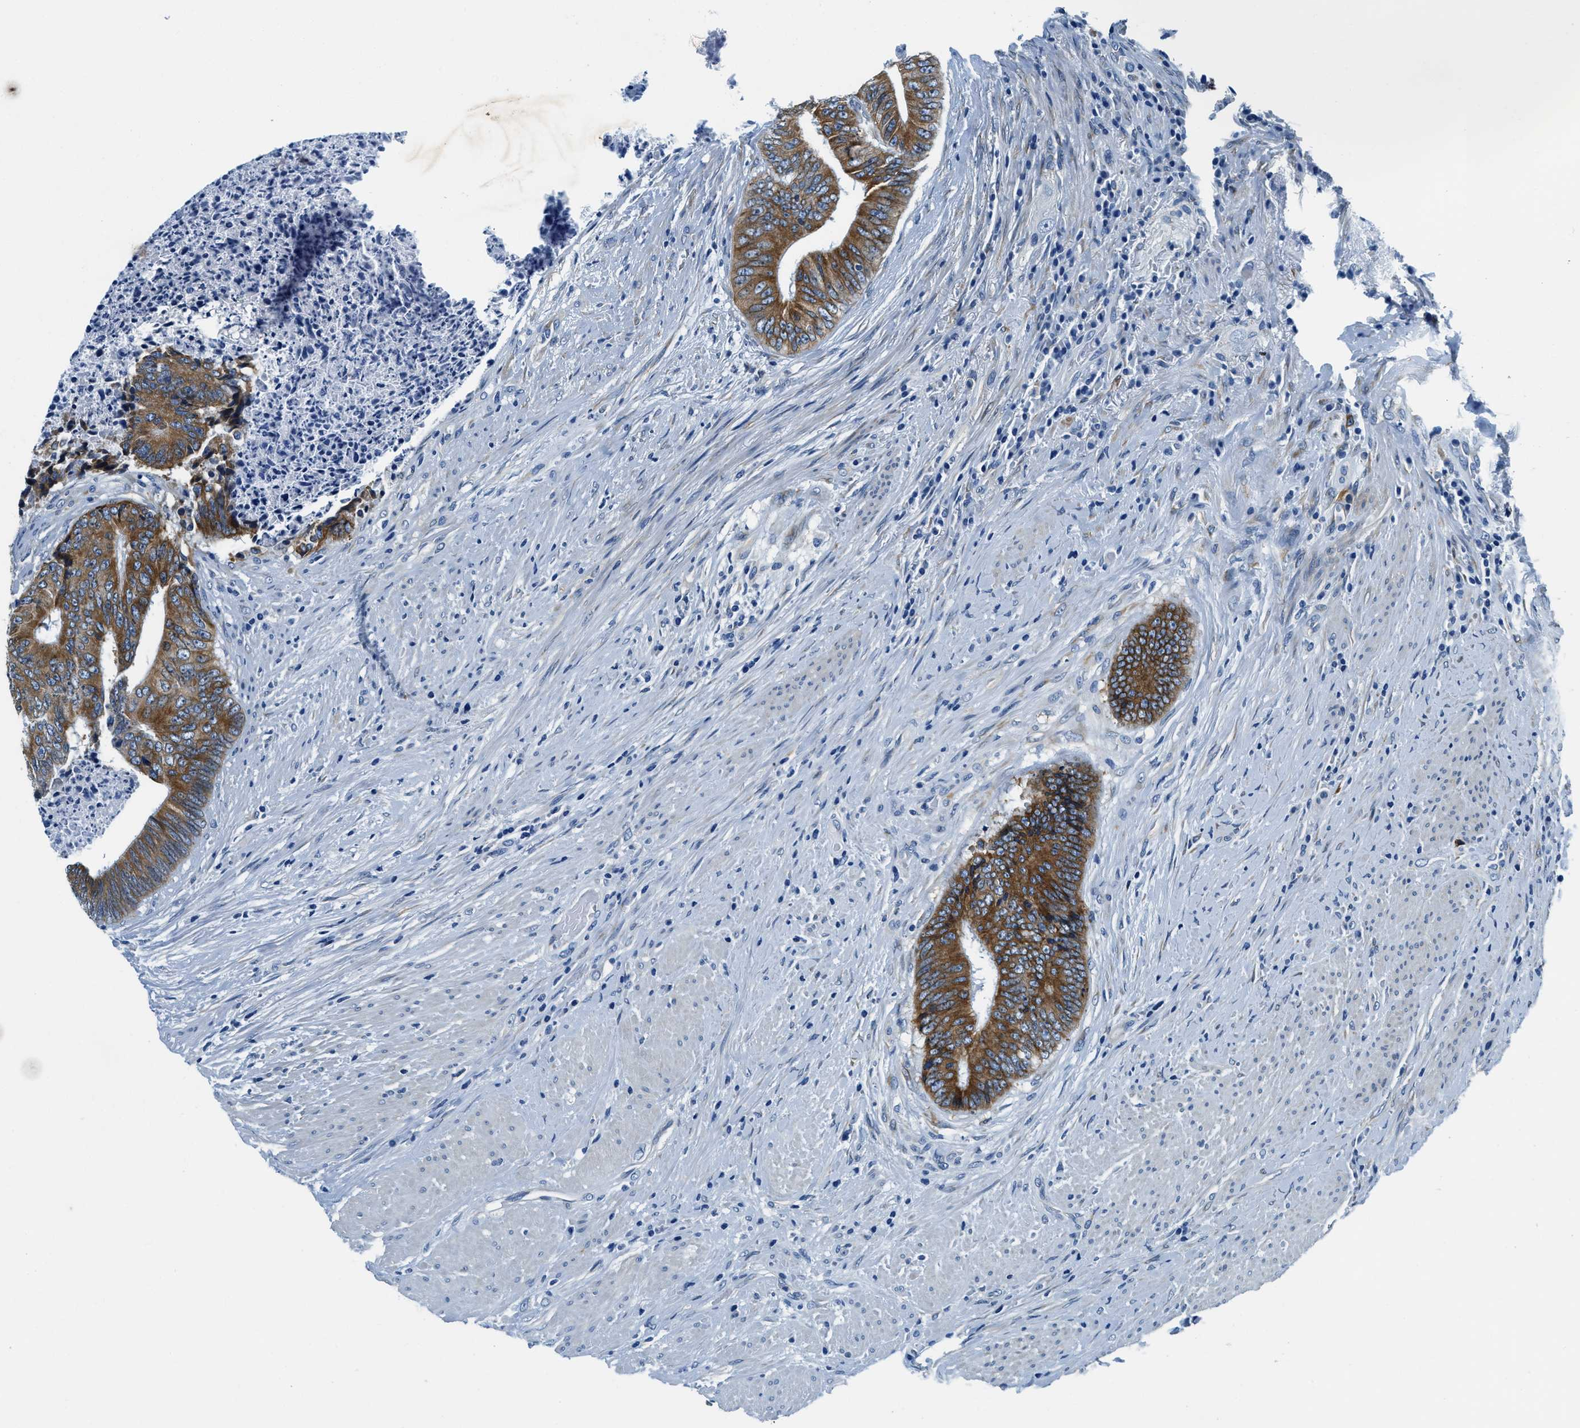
{"staining": {"intensity": "strong", "quantity": ">75%", "location": "cytoplasmic/membranous"}, "tissue": "colorectal cancer", "cell_type": "Tumor cells", "image_type": "cancer", "snomed": [{"axis": "morphology", "description": "Adenocarcinoma, NOS"}, {"axis": "topography", "description": "Rectum"}], "caption": "A brown stain labels strong cytoplasmic/membranous expression of a protein in colorectal cancer (adenocarcinoma) tumor cells.", "gene": "UBAC2", "patient": {"sex": "male", "age": 72}}